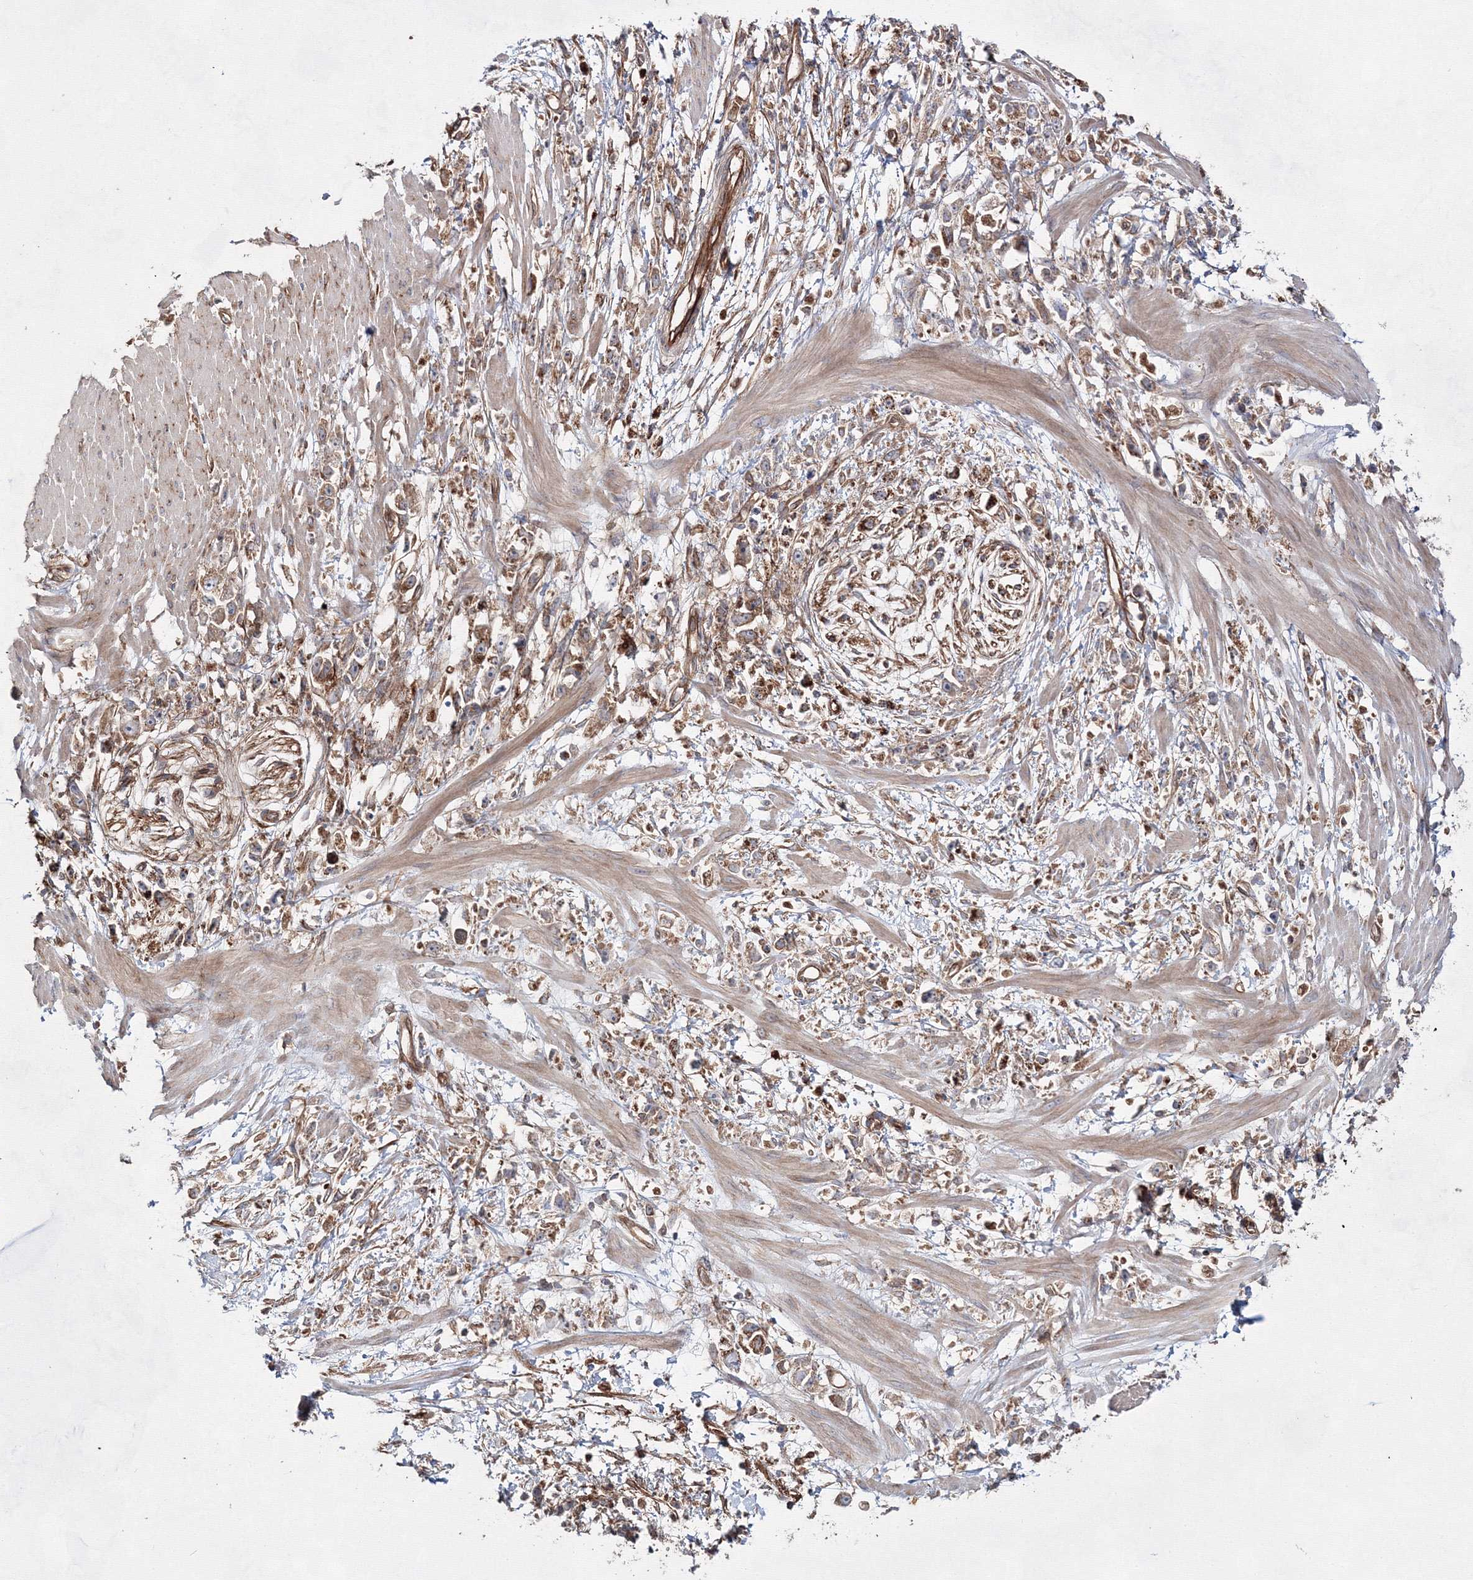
{"staining": {"intensity": "moderate", "quantity": ">75%", "location": "cytoplasmic/membranous"}, "tissue": "stomach cancer", "cell_type": "Tumor cells", "image_type": "cancer", "snomed": [{"axis": "morphology", "description": "Adenocarcinoma, NOS"}, {"axis": "topography", "description": "Stomach"}], "caption": "Immunohistochemical staining of human stomach cancer (adenocarcinoma) shows medium levels of moderate cytoplasmic/membranous protein expression in about >75% of tumor cells.", "gene": "EXOC6", "patient": {"sex": "female", "age": 59}}